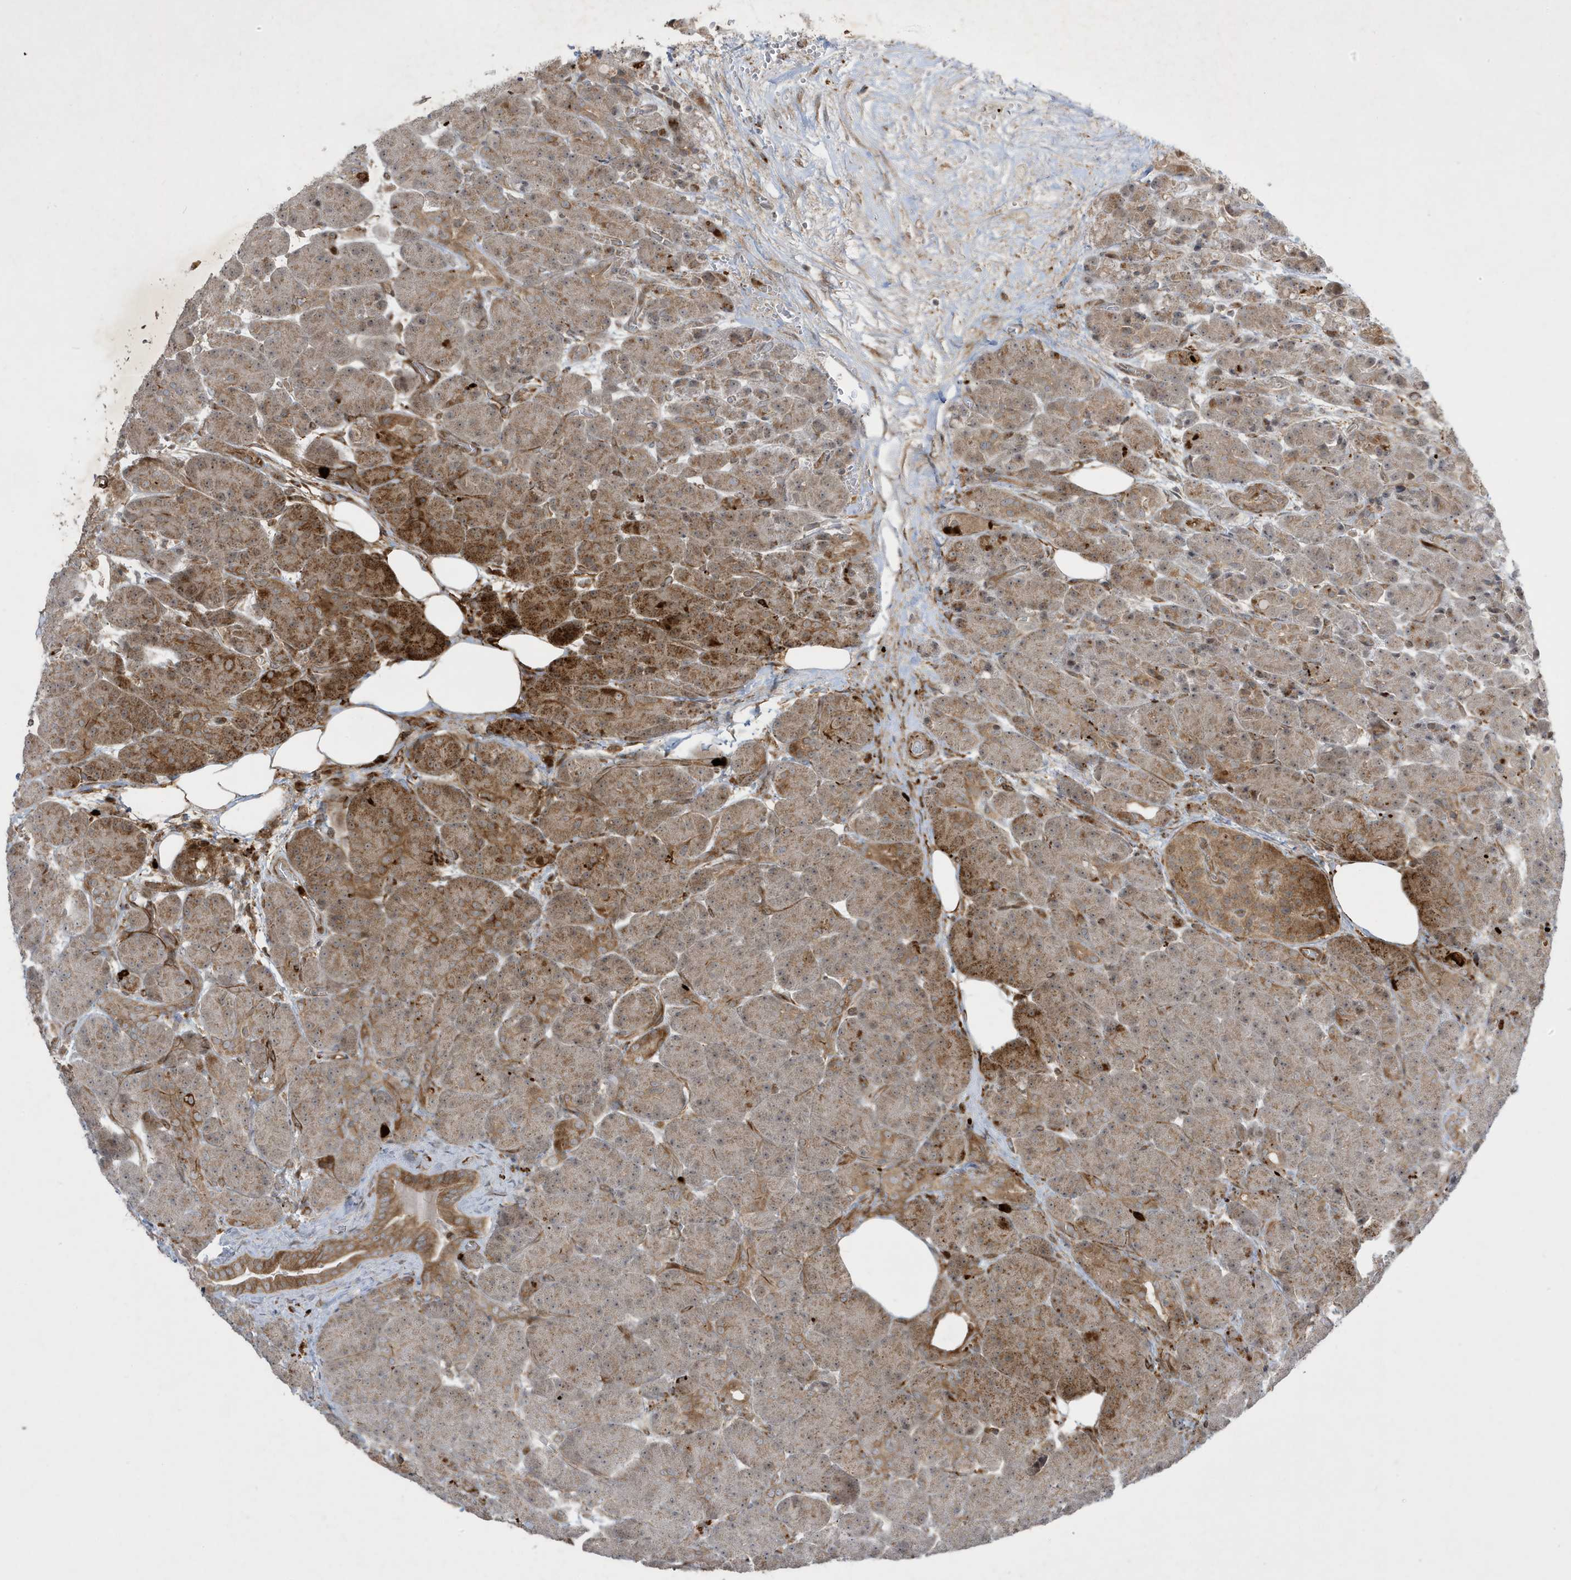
{"staining": {"intensity": "moderate", "quantity": "25%-75%", "location": "cytoplasmic/membranous"}, "tissue": "pancreas", "cell_type": "Exocrine glandular cells", "image_type": "normal", "snomed": [{"axis": "morphology", "description": "Normal tissue, NOS"}, {"axis": "topography", "description": "Pancreas"}], "caption": "Immunohistochemistry (DAB (3,3'-diaminobenzidine)) staining of normal human pancreas reveals moderate cytoplasmic/membranous protein expression in about 25%-75% of exocrine glandular cells. Using DAB (brown) and hematoxylin (blue) stains, captured at high magnification using brightfield microscopy.", "gene": "IFT57", "patient": {"sex": "male", "age": 63}}